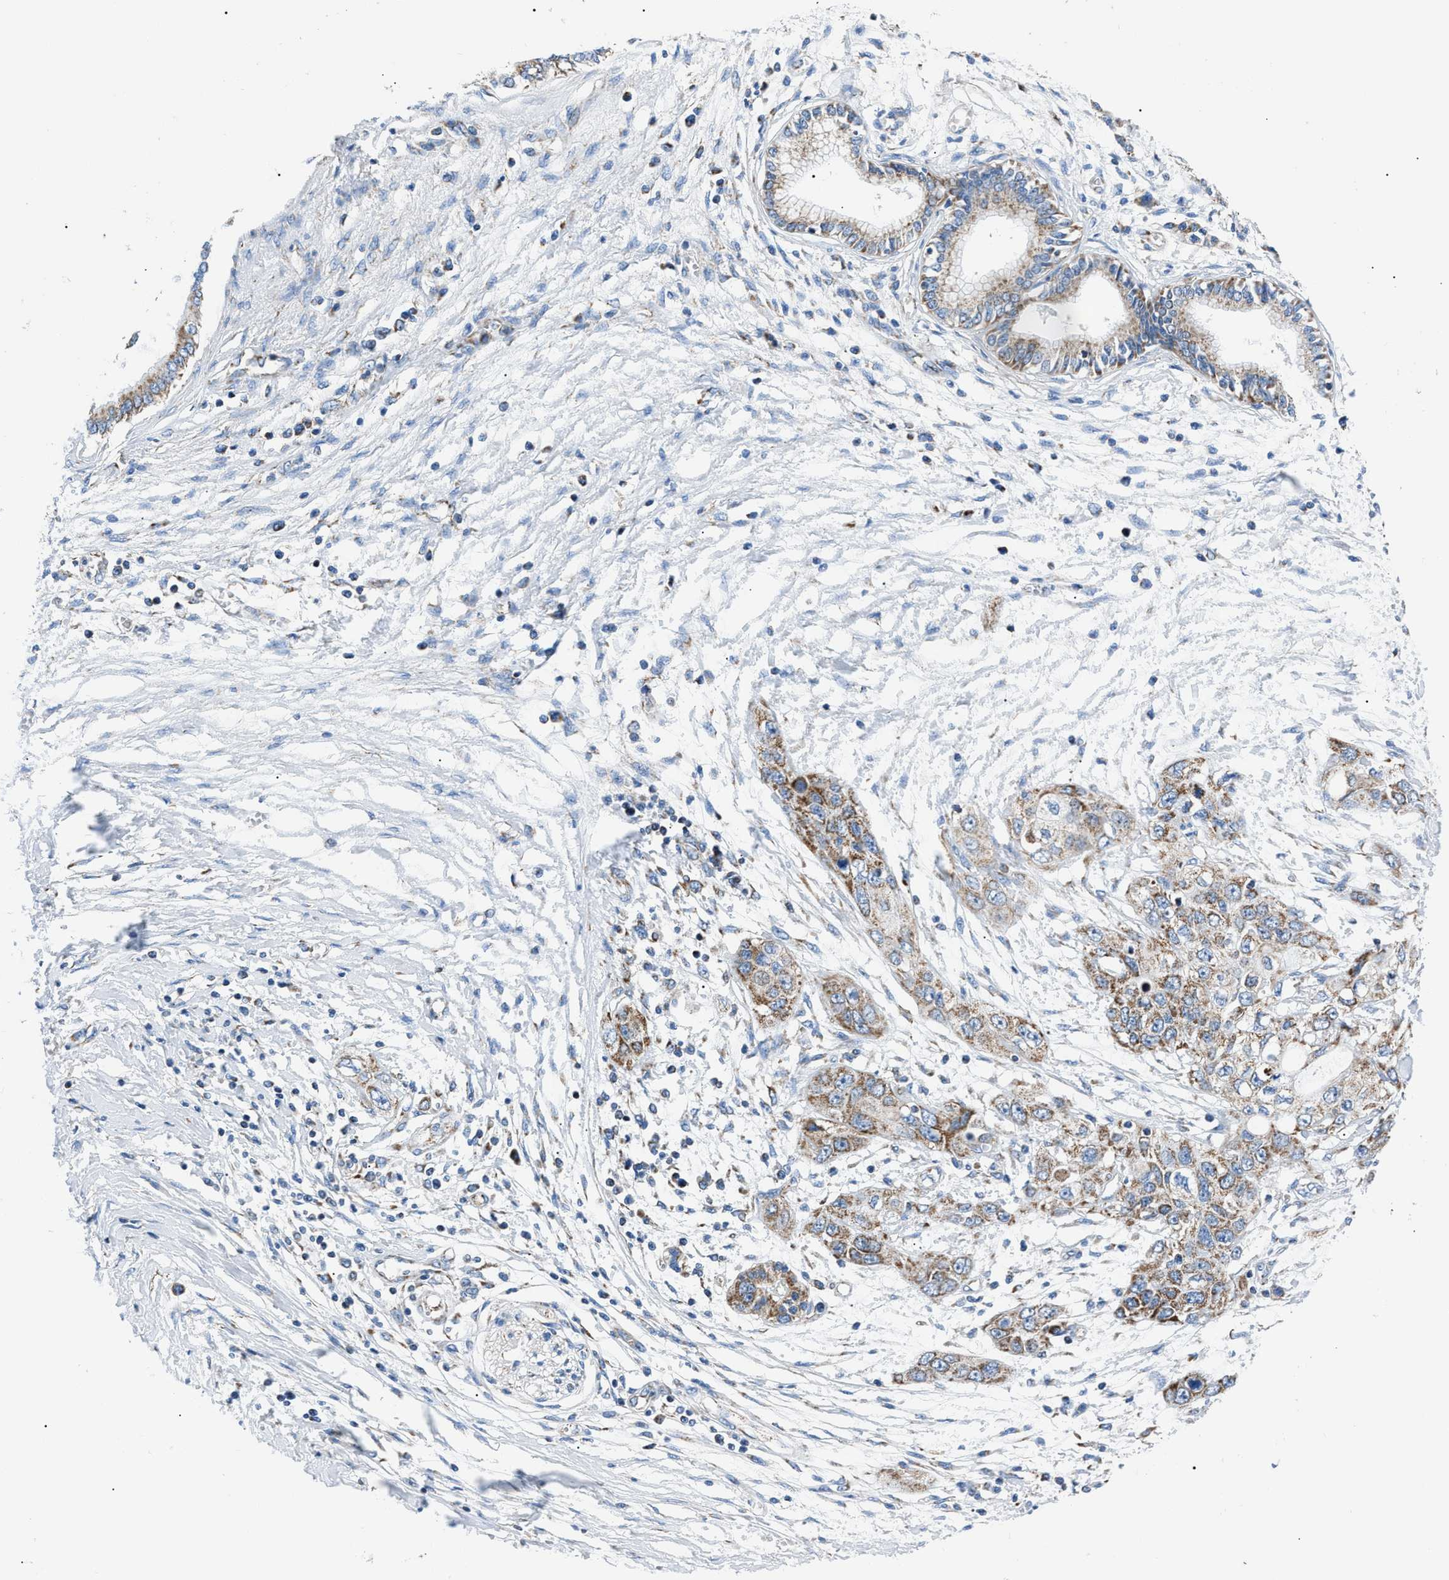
{"staining": {"intensity": "moderate", "quantity": ">75%", "location": "cytoplasmic/membranous"}, "tissue": "pancreatic cancer", "cell_type": "Tumor cells", "image_type": "cancer", "snomed": [{"axis": "morphology", "description": "Adenocarcinoma, NOS"}, {"axis": "topography", "description": "Pancreas"}], "caption": "Human adenocarcinoma (pancreatic) stained for a protein (brown) displays moderate cytoplasmic/membranous positive staining in about >75% of tumor cells.", "gene": "PHB2", "patient": {"sex": "female", "age": 70}}